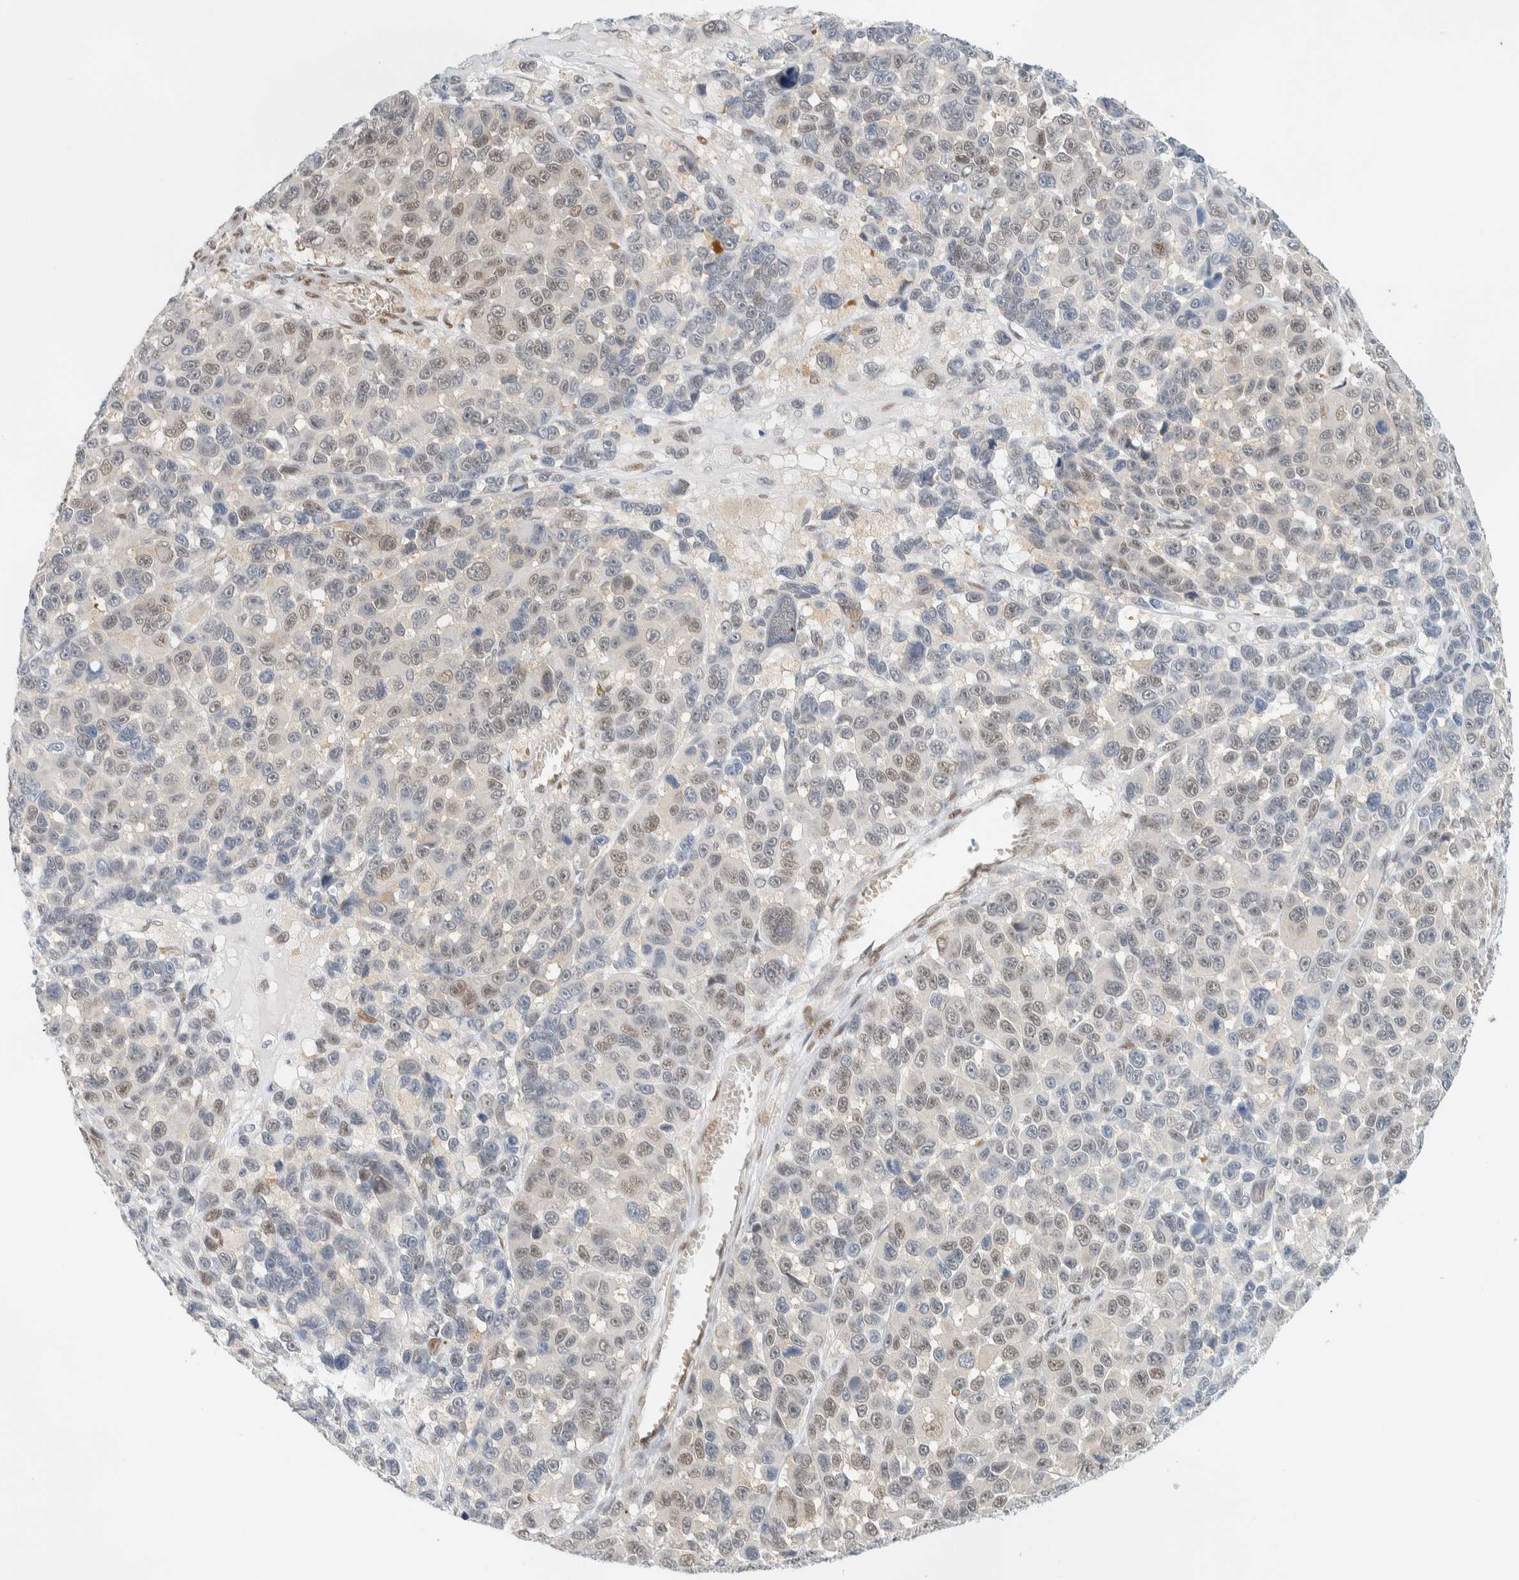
{"staining": {"intensity": "weak", "quantity": "25%-75%", "location": "nuclear"}, "tissue": "melanoma", "cell_type": "Tumor cells", "image_type": "cancer", "snomed": [{"axis": "morphology", "description": "Malignant melanoma, NOS"}, {"axis": "topography", "description": "Skin"}], "caption": "Approximately 25%-75% of tumor cells in human melanoma demonstrate weak nuclear protein positivity as visualized by brown immunohistochemical staining.", "gene": "ZNF683", "patient": {"sex": "male", "age": 53}}